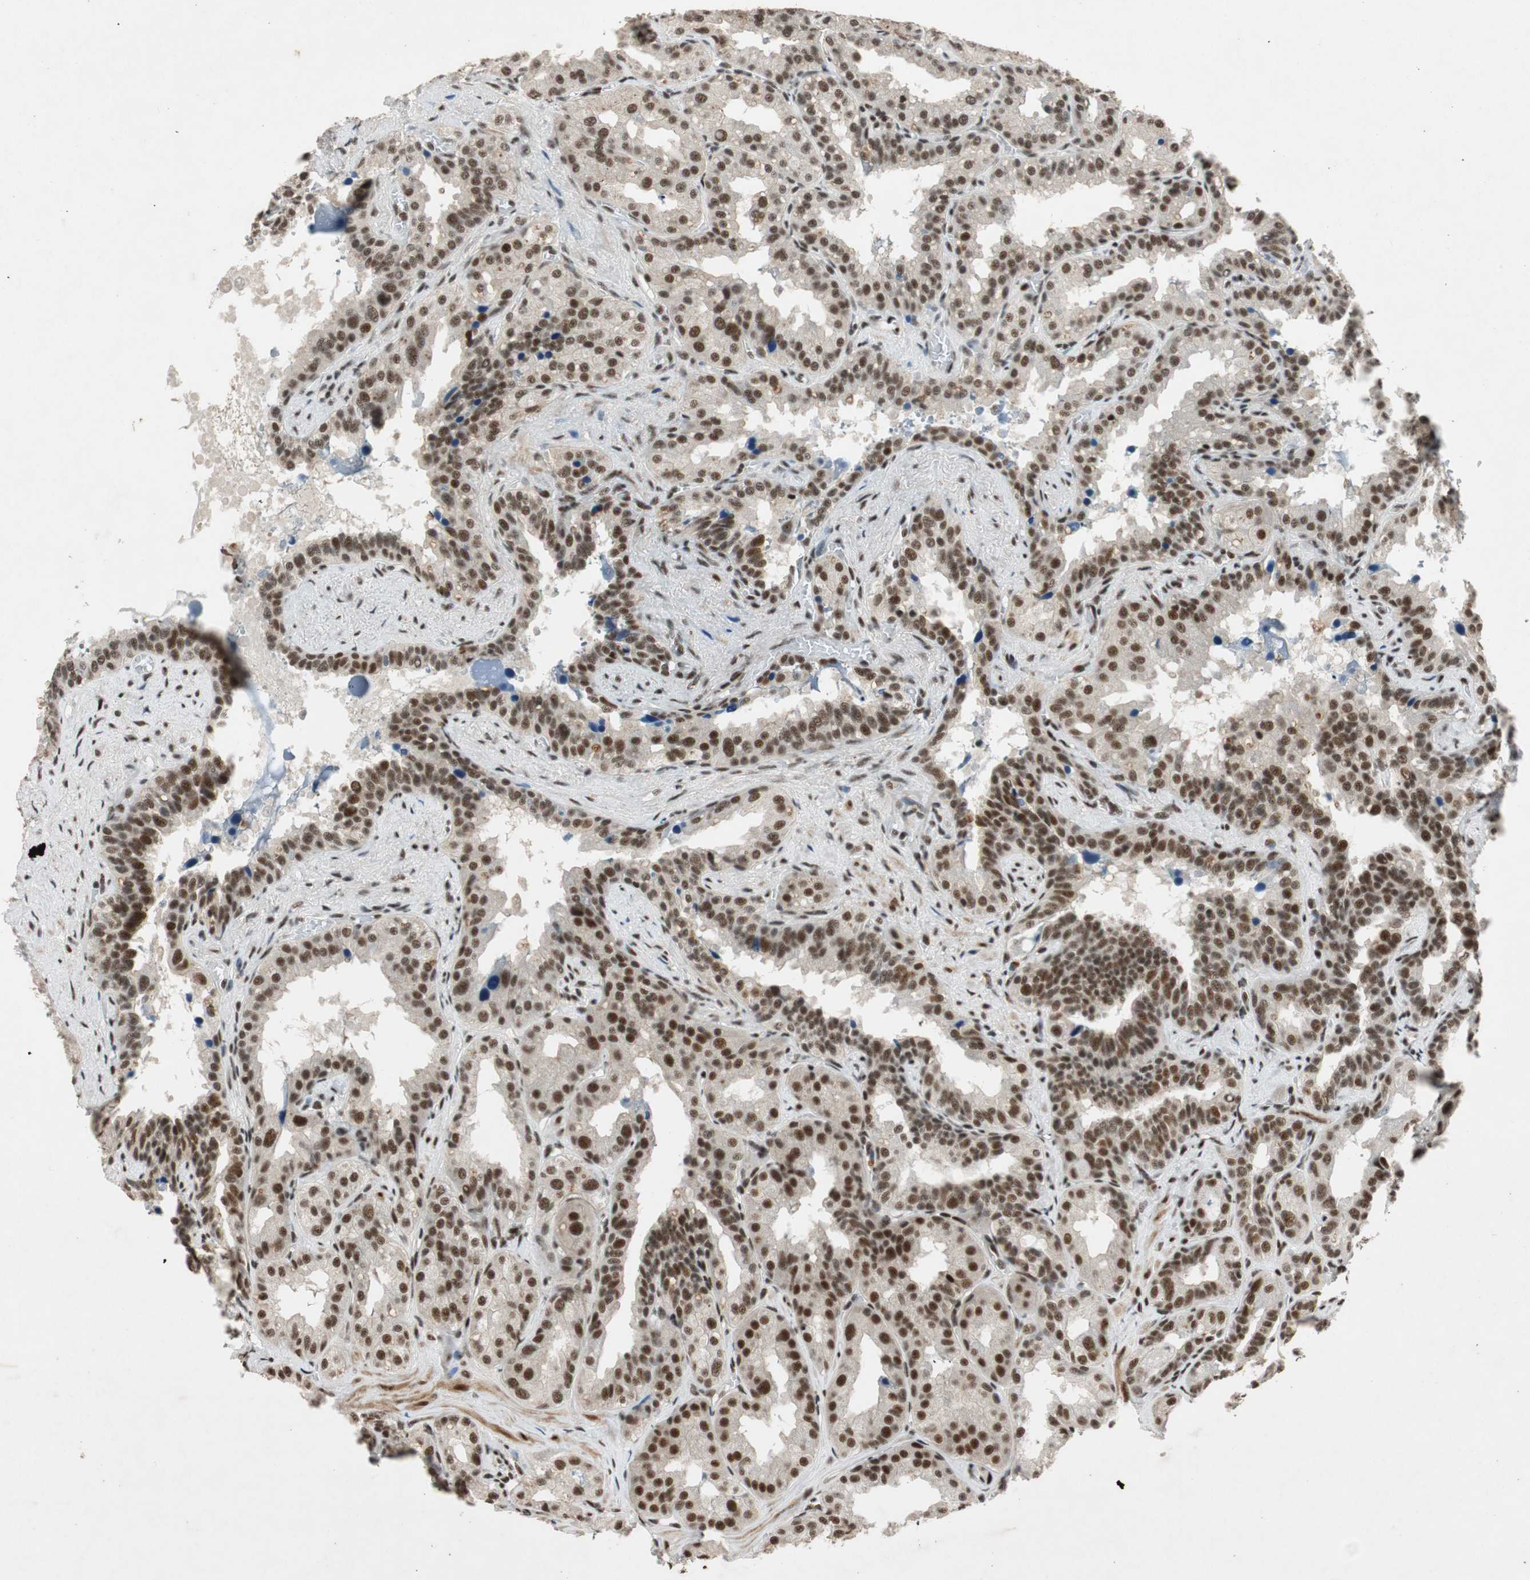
{"staining": {"intensity": "moderate", "quantity": ">75%", "location": "nuclear"}, "tissue": "seminal vesicle", "cell_type": "Glandular cells", "image_type": "normal", "snomed": [{"axis": "morphology", "description": "Normal tissue, NOS"}, {"axis": "topography", "description": "Prostate"}, {"axis": "topography", "description": "Seminal veicle"}], "caption": "Seminal vesicle was stained to show a protein in brown. There is medium levels of moderate nuclear expression in approximately >75% of glandular cells. Nuclei are stained in blue.", "gene": "NCBP3", "patient": {"sex": "male", "age": 51}}